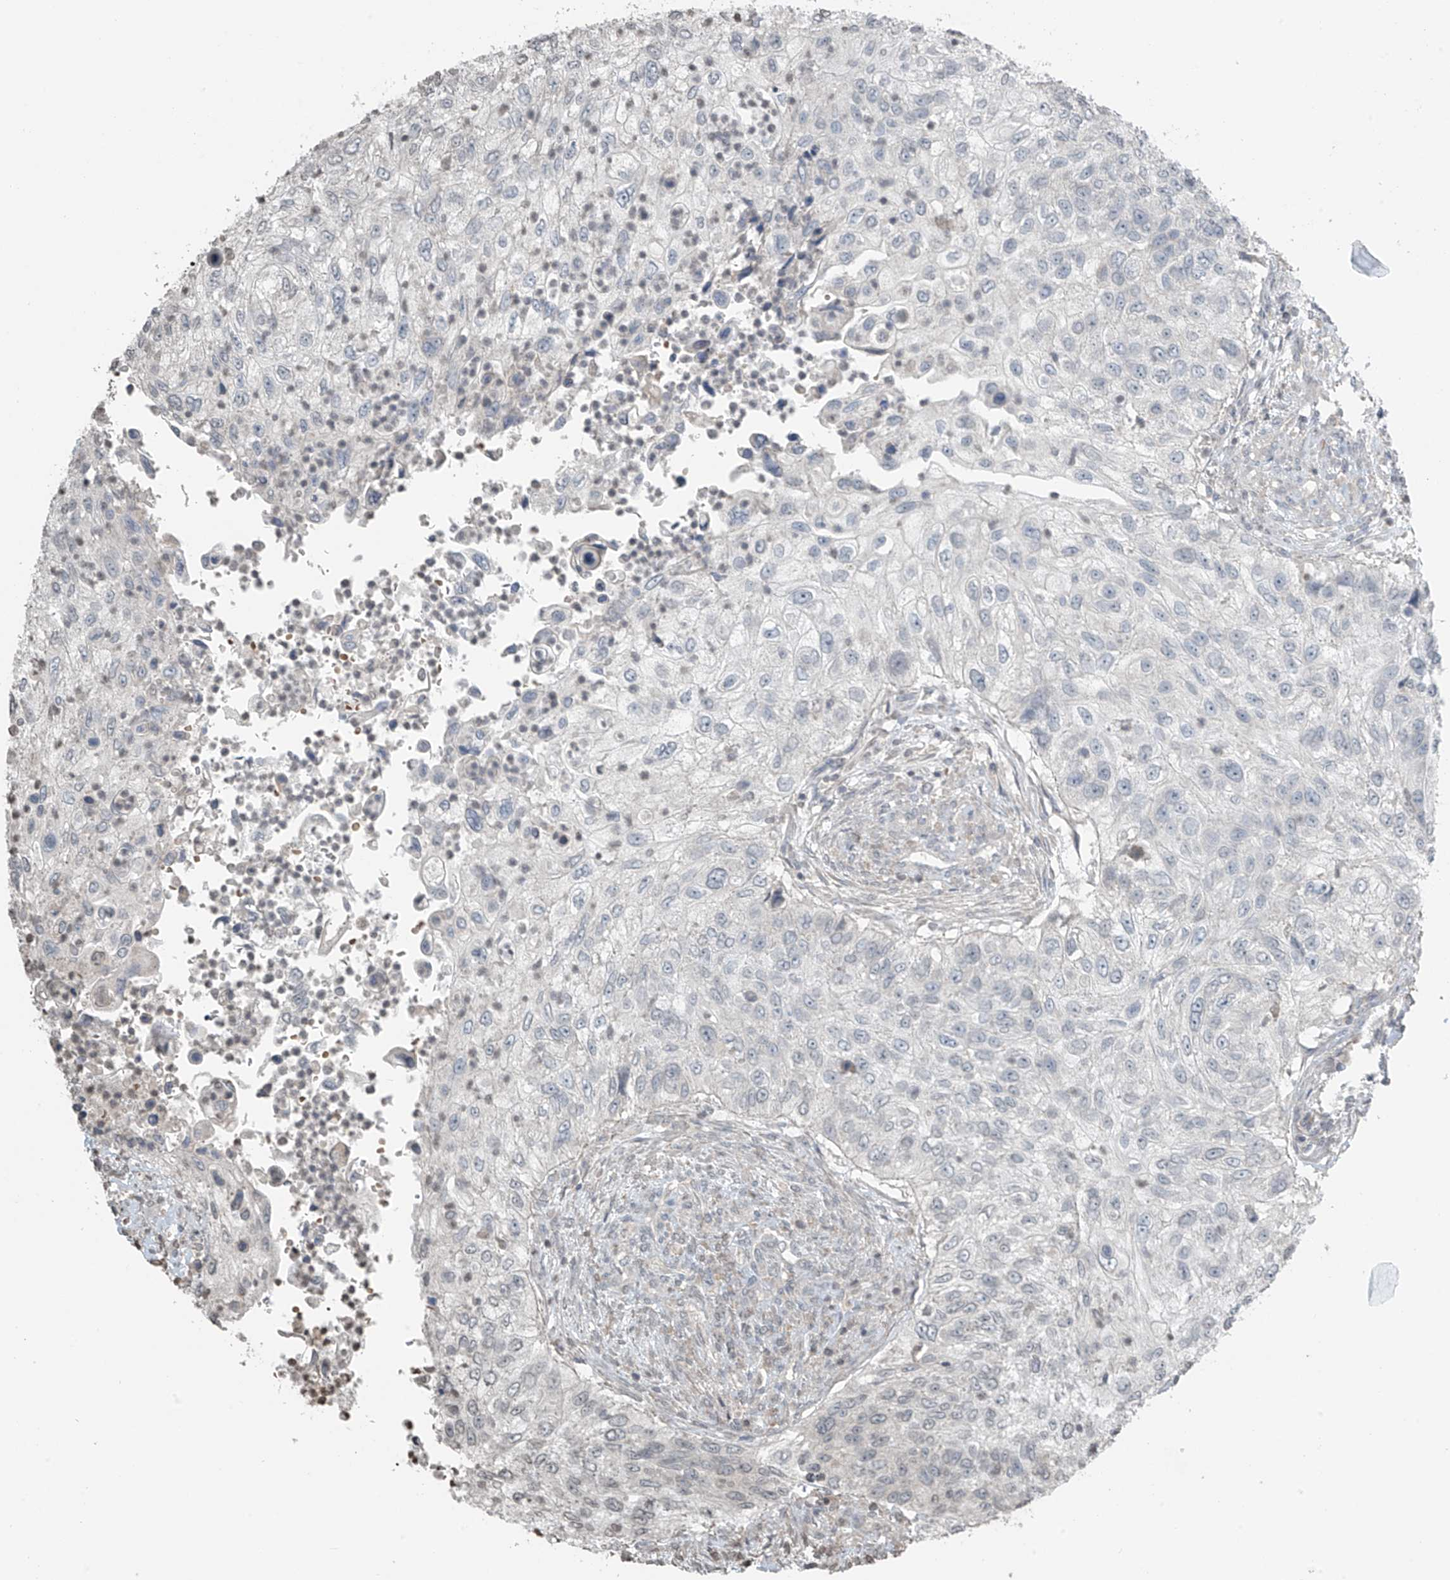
{"staining": {"intensity": "negative", "quantity": "none", "location": "none"}, "tissue": "urothelial cancer", "cell_type": "Tumor cells", "image_type": "cancer", "snomed": [{"axis": "morphology", "description": "Urothelial carcinoma, High grade"}, {"axis": "topography", "description": "Urinary bladder"}], "caption": "Protein analysis of urothelial cancer exhibits no significant positivity in tumor cells. (Stains: DAB IHC with hematoxylin counter stain, Microscopy: brightfield microscopy at high magnification).", "gene": "HOXA11", "patient": {"sex": "female", "age": 60}}